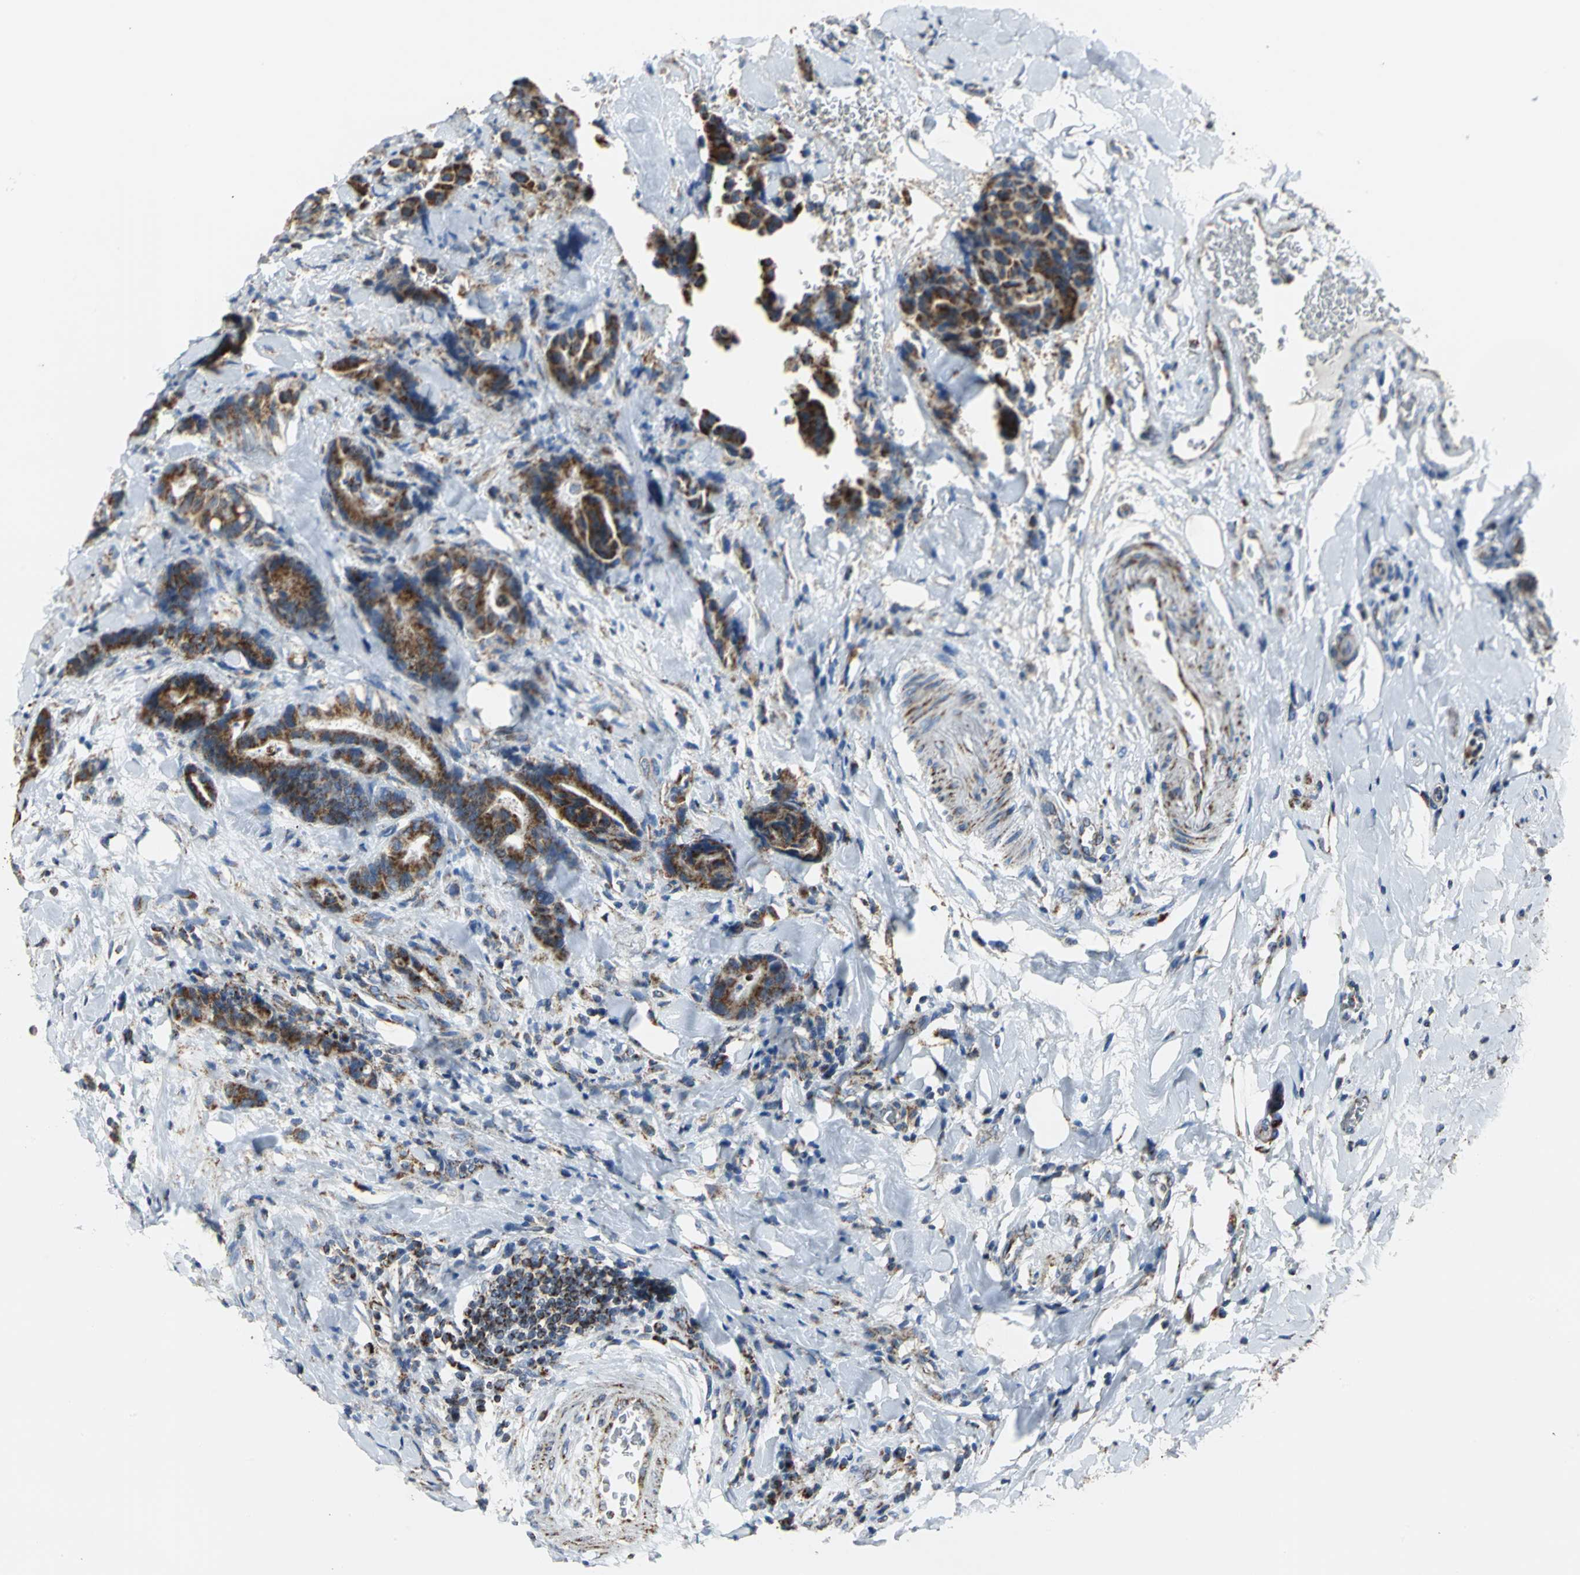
{"staining": {"intensity": "moderate", "quantity": ">75%", "location": "cytoplasmic/membranous"}, "tissue": "colorectal cancer", "cell_type": "Tumor cells", "image_type": "cancer", "snomed": [{"axis": "morphology", "description": "Normal tissue, NOS"}, {"axis": "morphology", "description": "Adenocarcinoma, NOS"}, {"axis": "topography", "description": "Colon"}], "caption": "DAB (3,3'-diaminobenzidine) immunohistochemical staining of human colorectal cancer (adenocarcinoma) demonstrates moderate cytoplasmic/membranous protein positivity in approximately >75% of tumor cells. (IHC, brightfield microscopy, high magnification).", "gene": "NTRK1", "patient": {"sex": "male", "age": 82}}